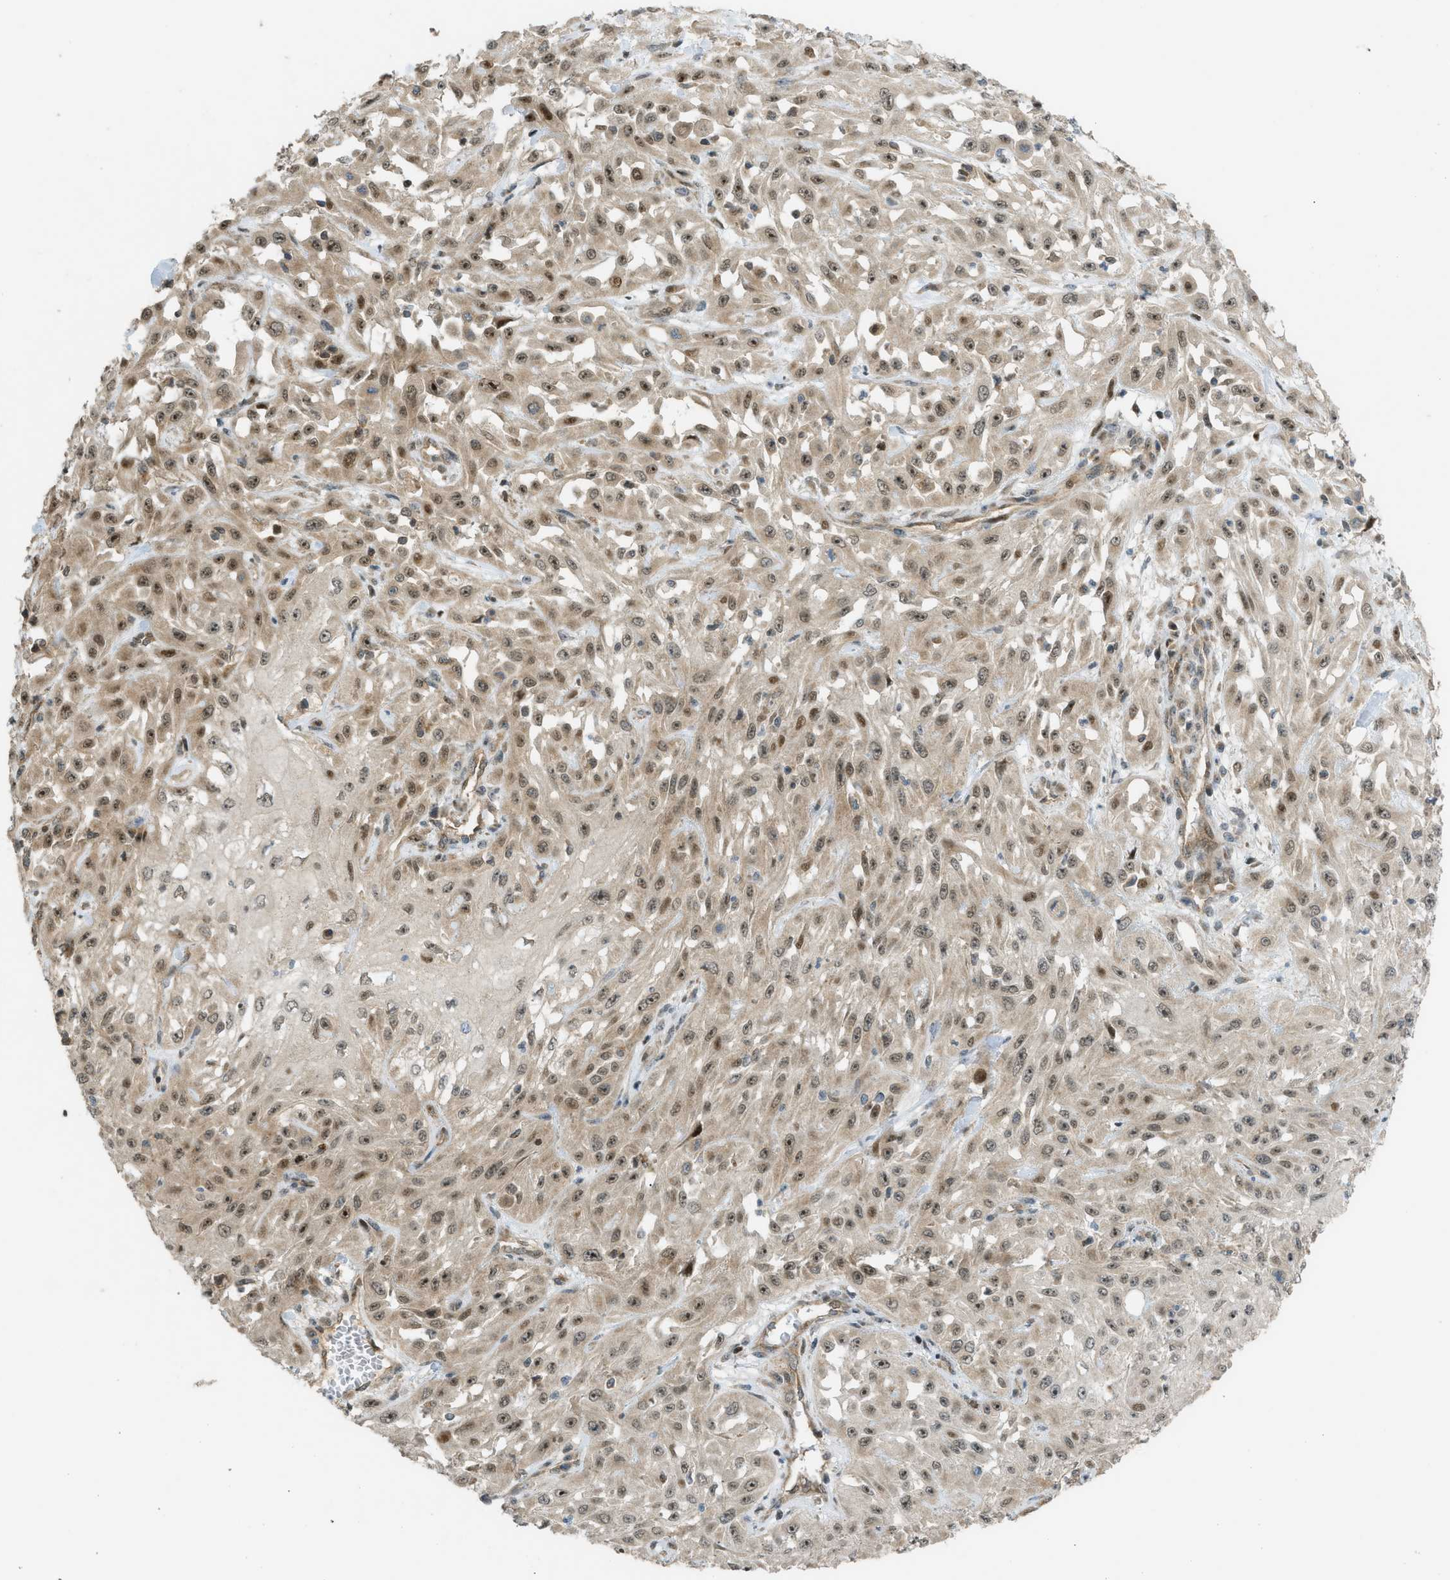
{"staining": {"intensity": "weak", "quantity": ">75%", "location": "cytoplasmic/membranous,nuclear"}, "tissue": "skin cancer", "cell_type": "Tumor cells", "image_type": "cancer", "snomed": [{"axis": "morphology", "description": "Squamous cell carcinoma, NOS"}, {"axis": "morphology", "description": "Squamous cell carcinoma, metastatic, NOS"}, {"axis": "topography", "description": "Skin"}, {"axis": "topography", "description": "Lymph node"}], "caption": "Immunohistochemistry of squamous cell carcinoma (skin) demonstrates low levels of weak cytoplasmic/membranous and nuclear staining in approximately >75% of tumor cells. Ihc stains the protein in brown and the nuclei are stained blue.", "gene": "CCDC186", "patient": {"sex": "male", "age": 75}}